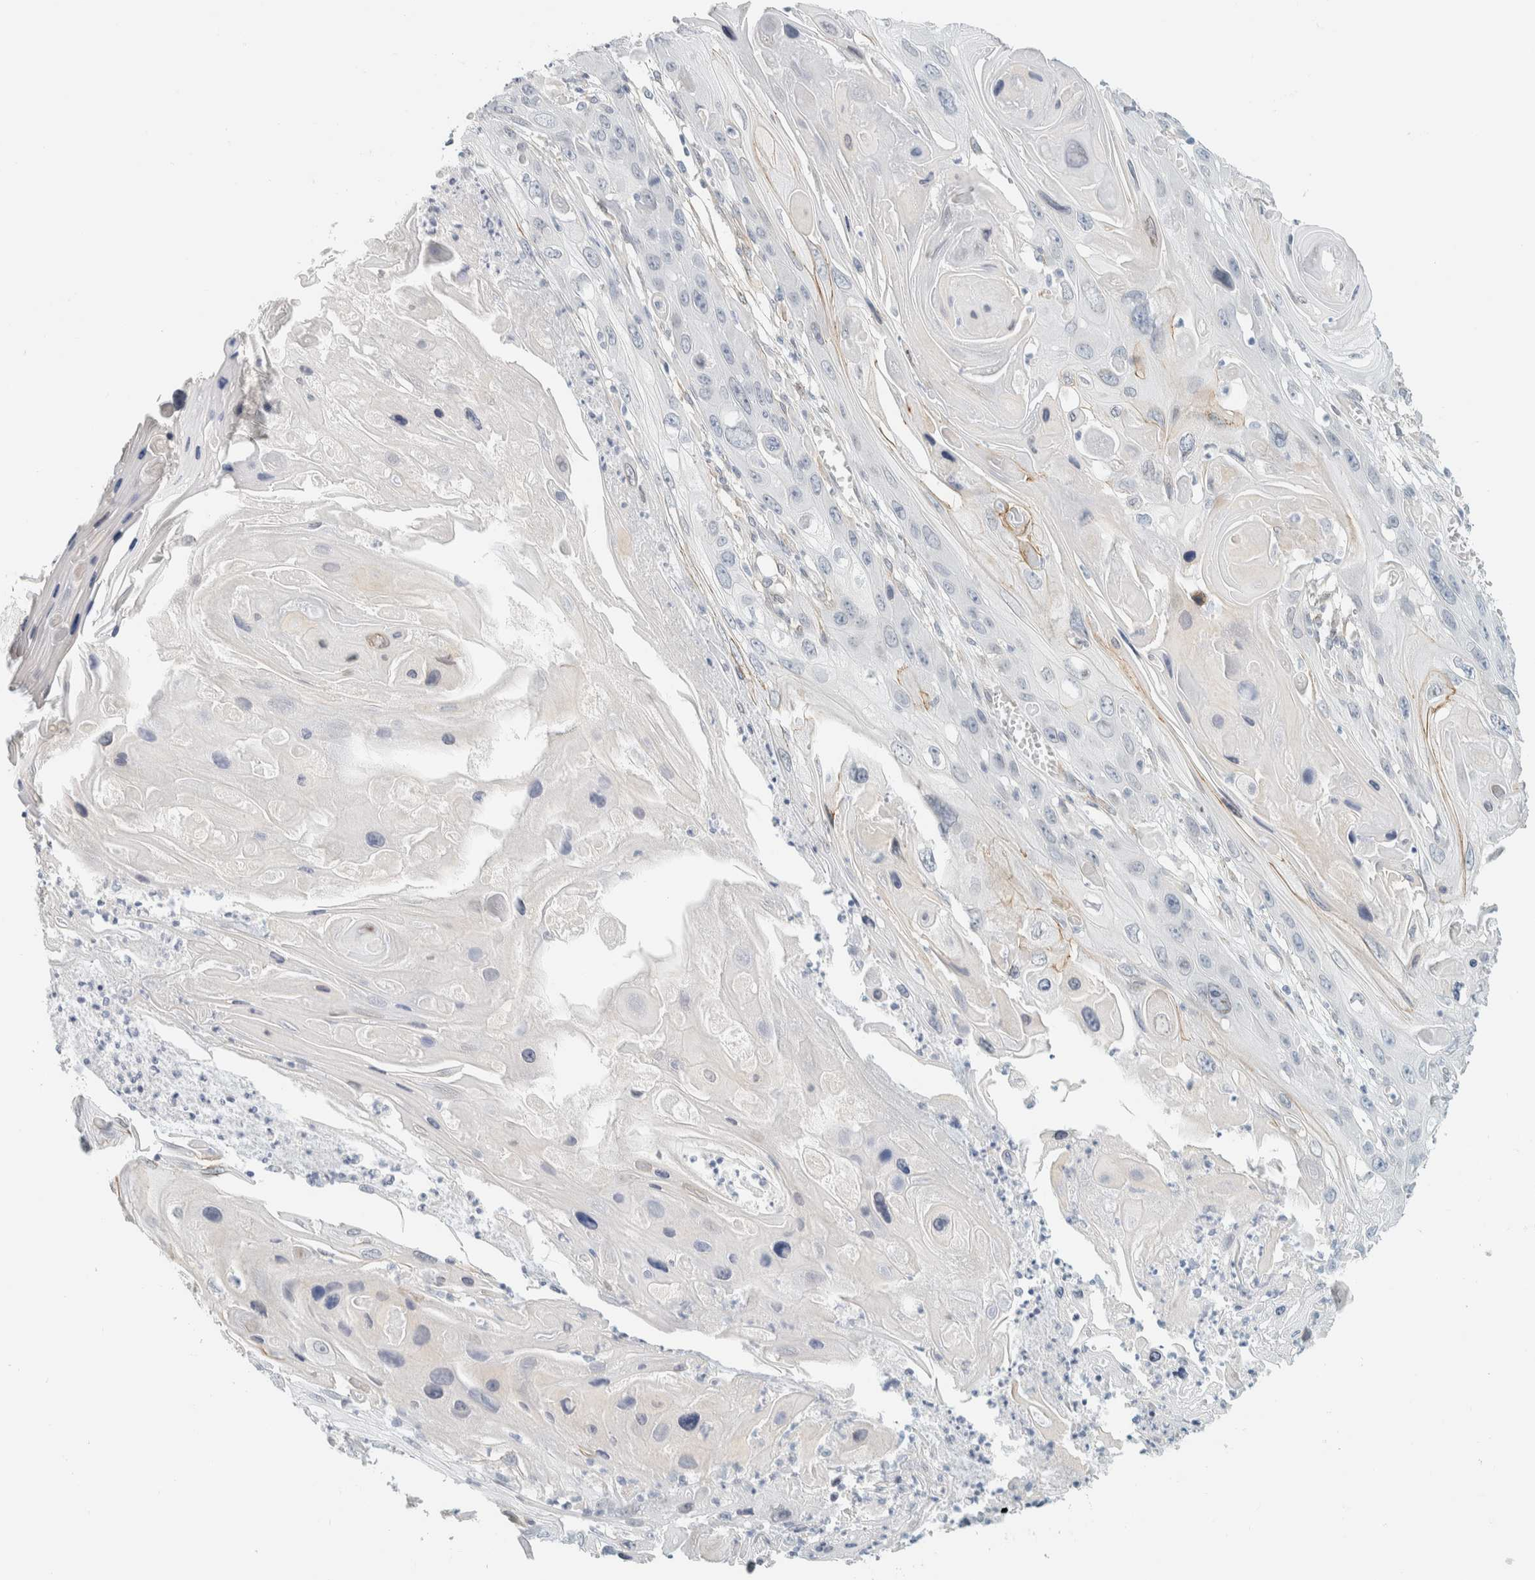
{"staining": {"intensity": "negative", "quantity": "none", "location": "none"}, "tissue": "skin cancer", "cell_type": "Tumor cells", "image_type": "cancer", "snomed": [{"axis": "morphology", "description": "Squamous cell carcinoma, NOS"}, {"axis": "topography", "description": "Skin"}], "caption": "Tumor cells show no significant positivity in skin cancer.", "gene": "C1QTNF12", "patient": {"sex": "male", "age": 55}}